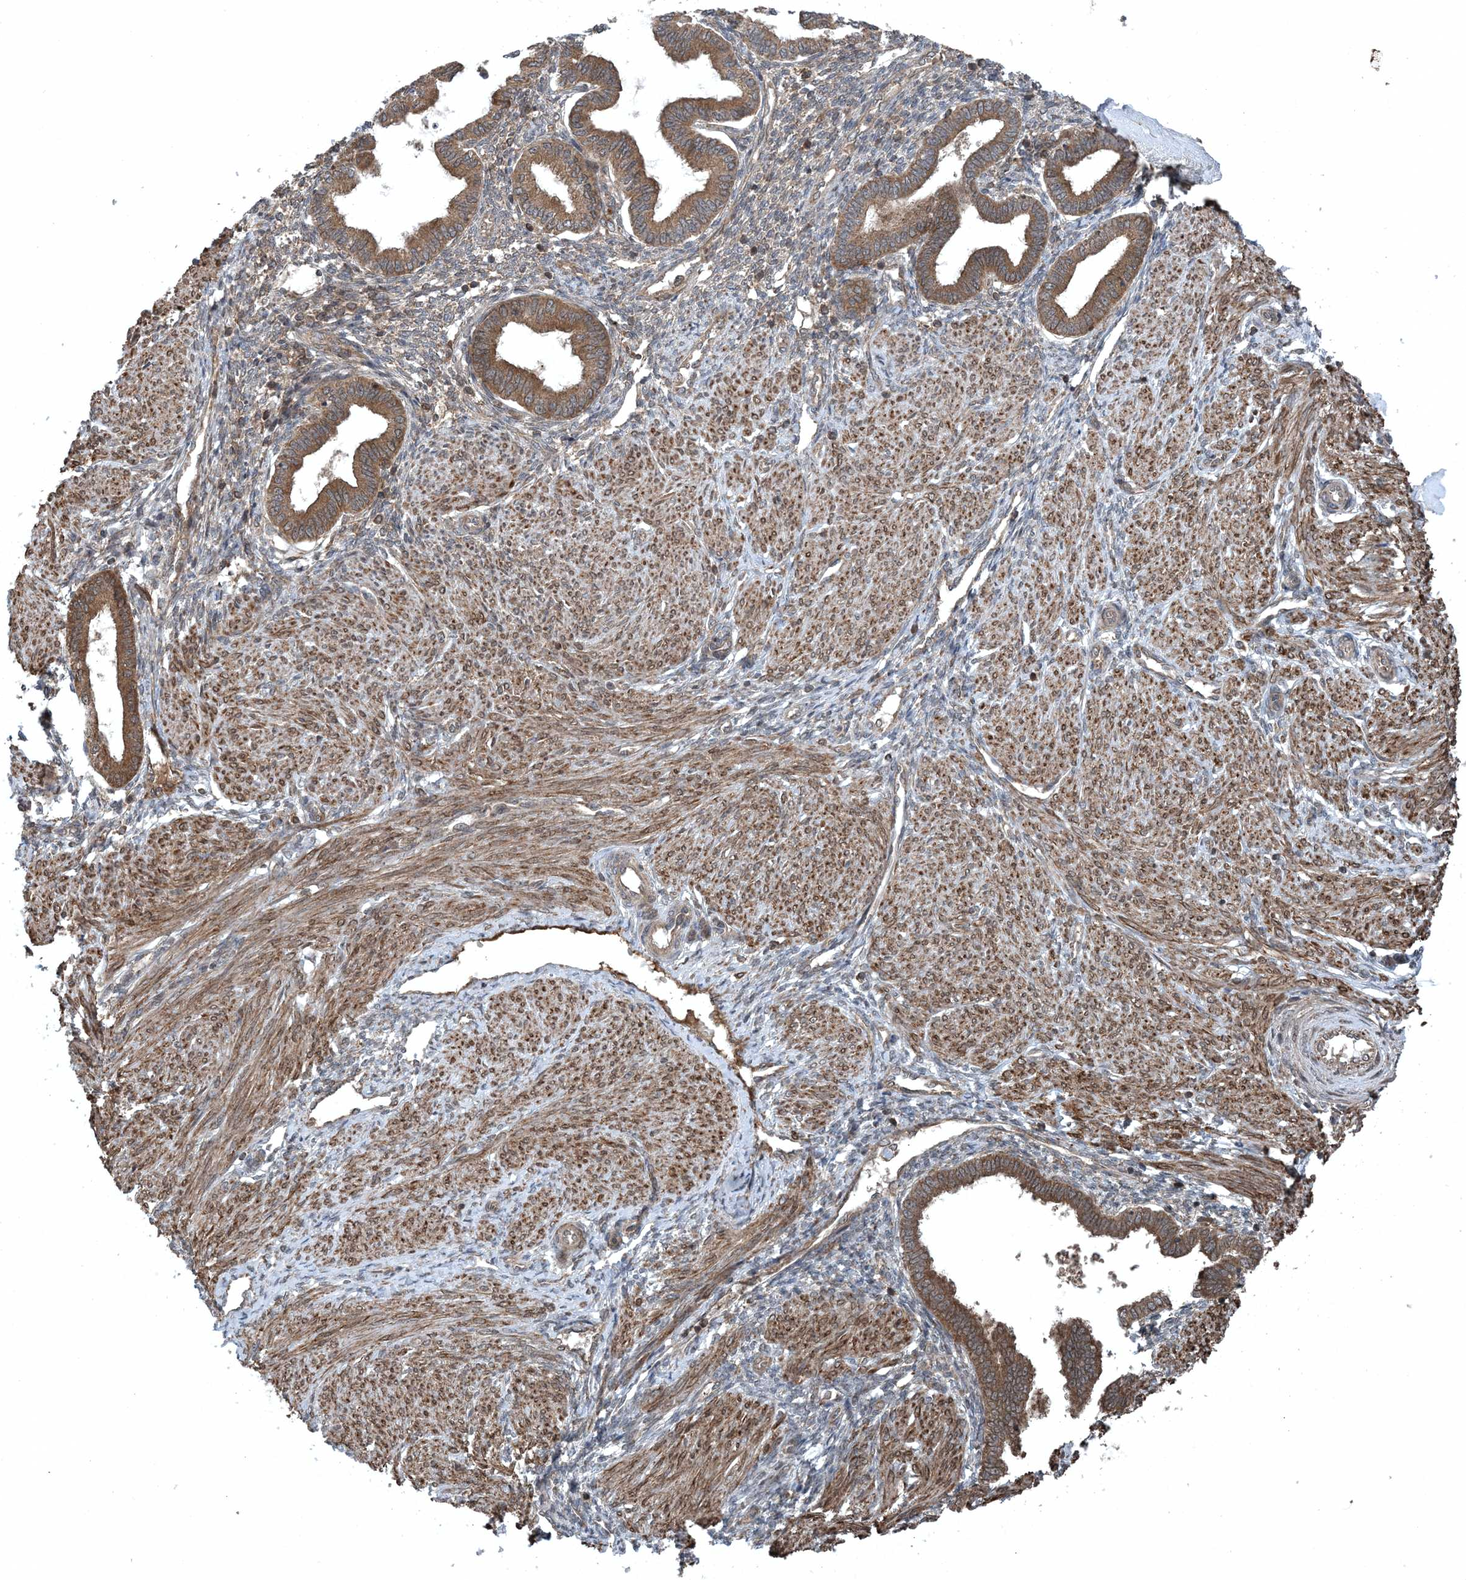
{"staining": {"intensity": "moderate", "quantity": ">75%", "location": "cytoplasmic/membranous"}, "tissue": "endometrium", "cell_type": "Cells in endometrial stroma", "image_type": "normal", "snomed": [{"axis": "morphology", "description": "Normal tissue, NOS"}, {"axis": "topography", "description": "Endometrium"}], "caption": "Immunohistochemistry (IHC) image of benign human endometrium stained for a protein (brown), which demonstrates medium levels of moderate cytoplasmic/membranous expression in about >75% of cells in endometrial stroma.", "gene": "GNG5", "patient": {"sex": "female", "age": 53}}